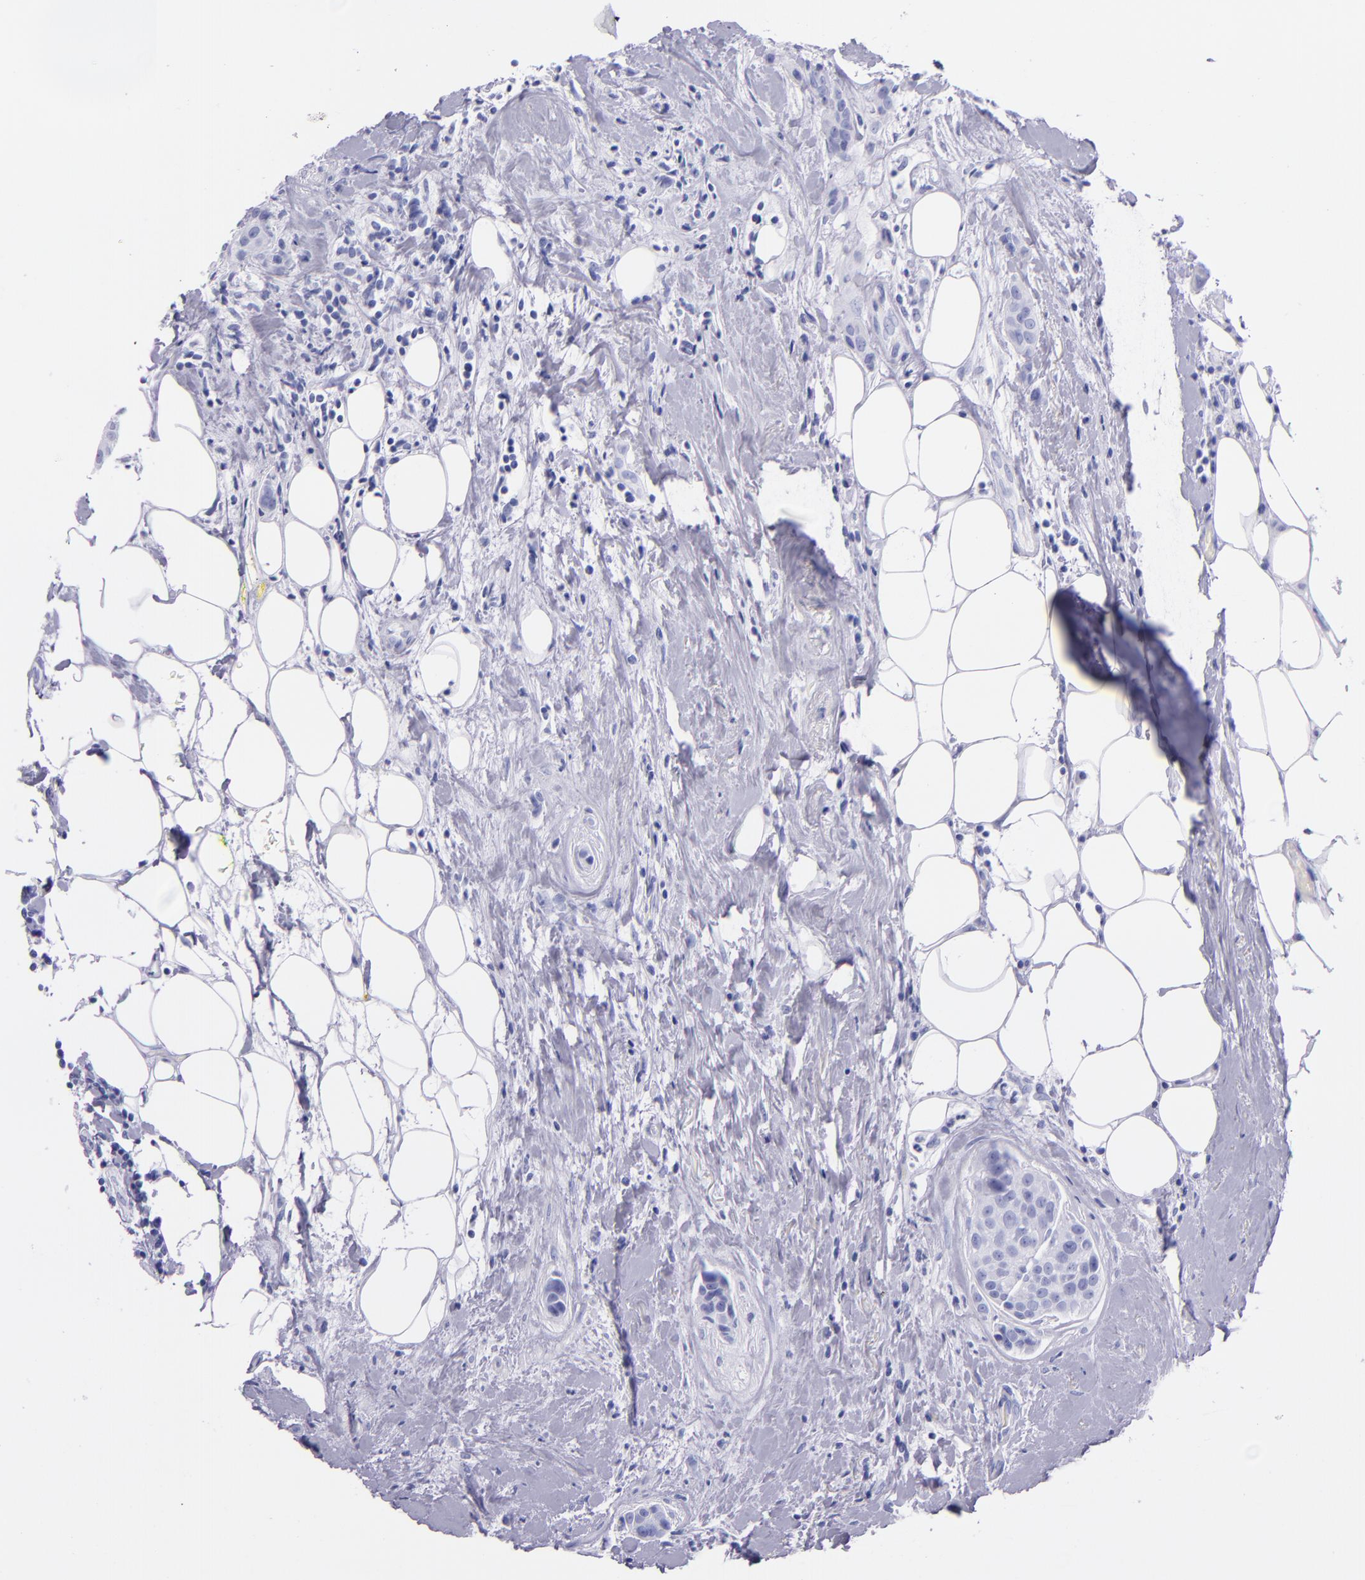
{"staining": {"intensity": "negative", "quantity": "none", "location": "none"}, "tissue": "breast cancer", "cell_type": "Tumor cells", "image_type": "cancer", "snomed": [{"axis": "morphology", "description": "Duct carcinoma"}, {"axis": "topography", "description": "Breast"}], "caption": "A high-resolution micrograph shows IHC staining of intraductal carcinoma (breast), which displays no significant staining in tumor cells.", "gene": "SFTPA2", "patient": {"sex": "female", "age": 45}}